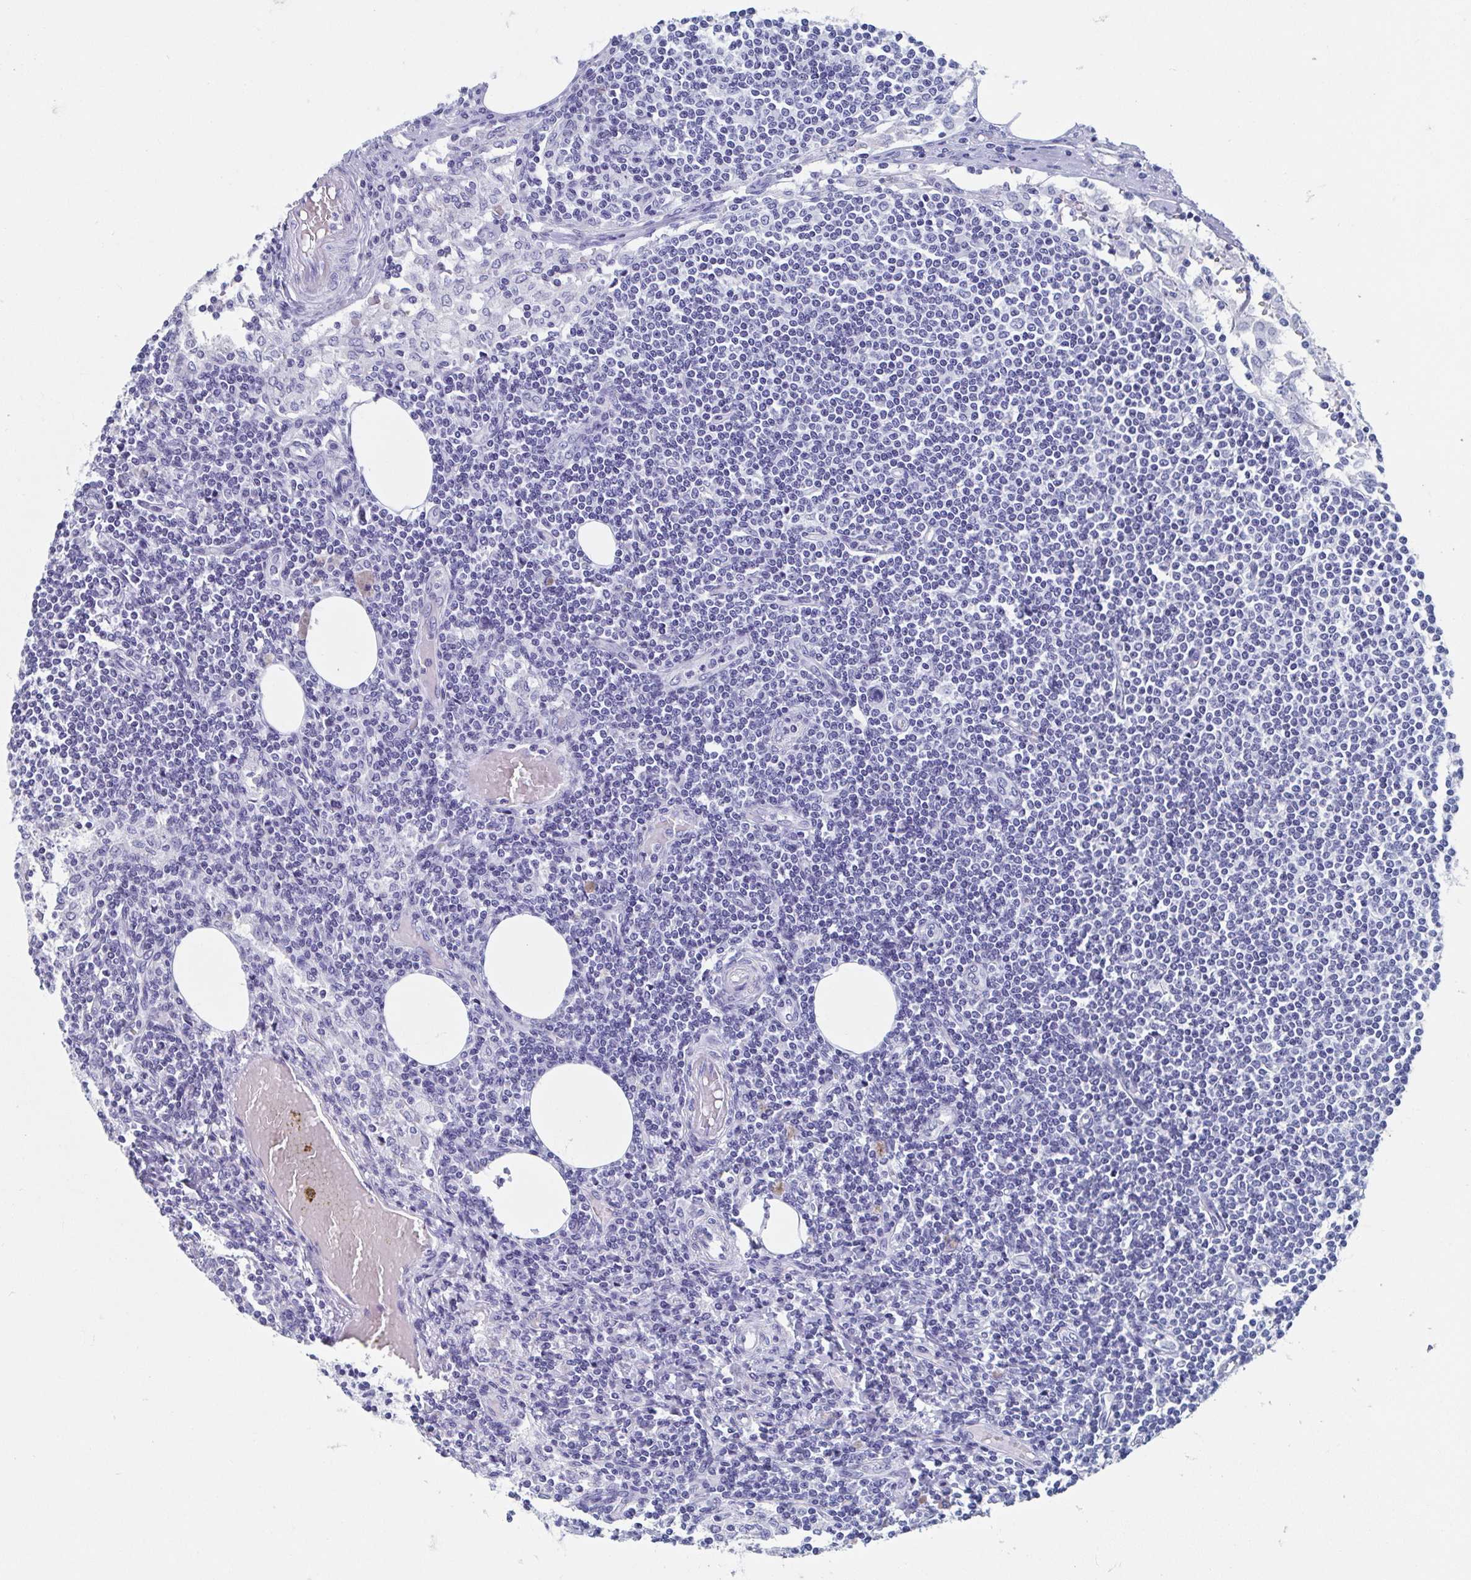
{"staining": {"intensity": "negative", "quantity": "none", "location": "none"}, "tissue": "lymph node", "cell_type": "Germinal center cells", "image_type": "normal", "snomed": [{"axis": "morphology", "description": "Normal tissue, NOS"}, {"axis": "topography", "description": "Lymph node"}], "caption": "Germinal center cells are negative for brown protein staining in unremarkable lymph node. (Brightfield microscopy of DAB (3,3'-diaminobenzidine) IHC at high magnification).", "gene": "SHCBP1L", "patient": {"sex": "female", "age": 69}}